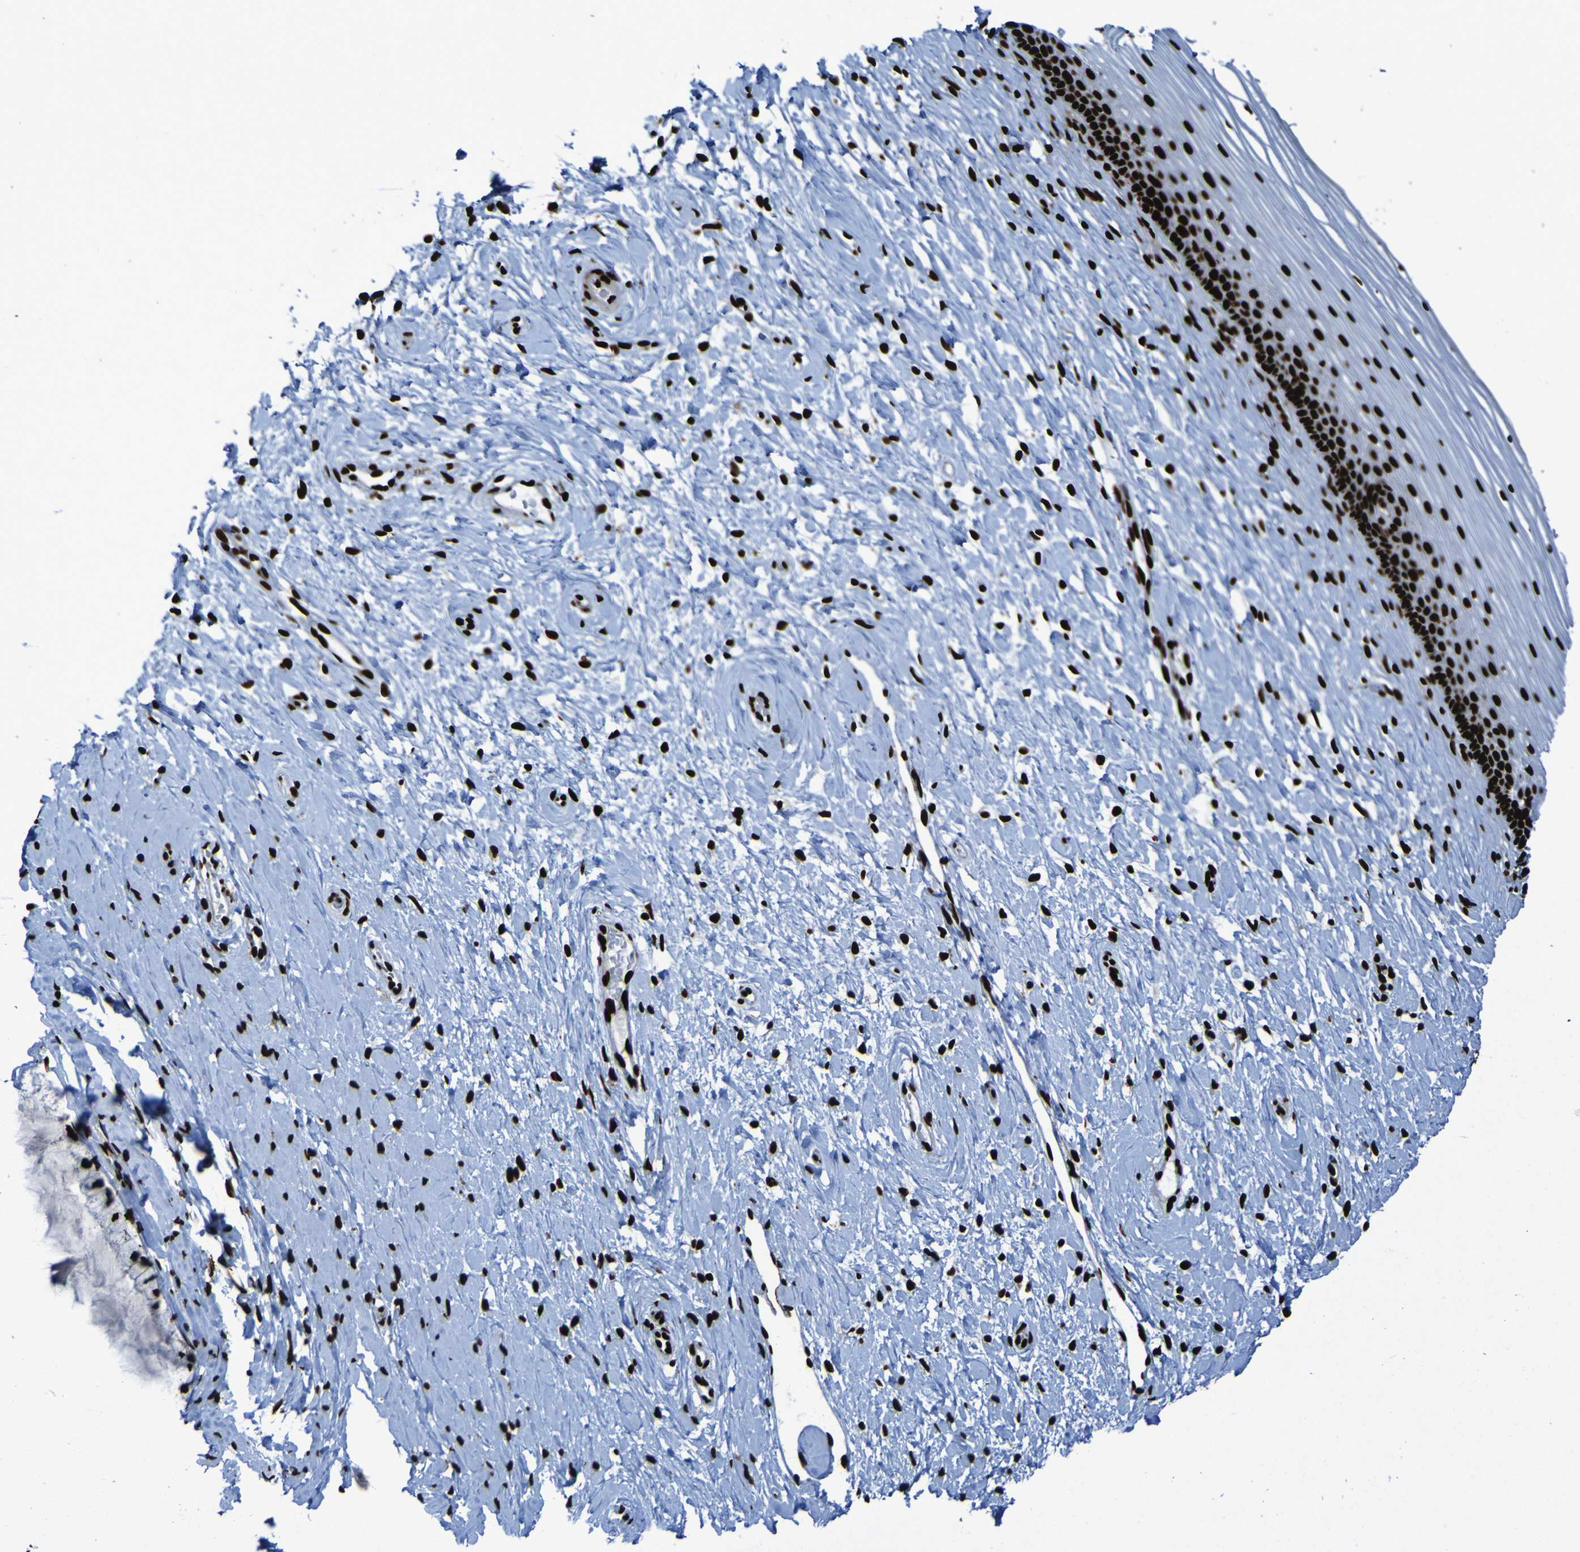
{"staining": {"intensity": "strong", "quantity": ">75%", "location": "nuclear"}, "tissue": "cervix", "cell_type": "Squamous epithelial cells", "image_type": "normal", "snomed": [{"axis": "morphology", "description": "Normal tissue, NOS"}, {"axis": "topography", "description": "Cervix"}], "caption": "Immunohistochemical staining of normal cervix exhibits strong nuclear protein staining in about >75% of squamous epithelial cells.", "gene": "NPM1", "patient": {"sex": "female", "age": 39}}